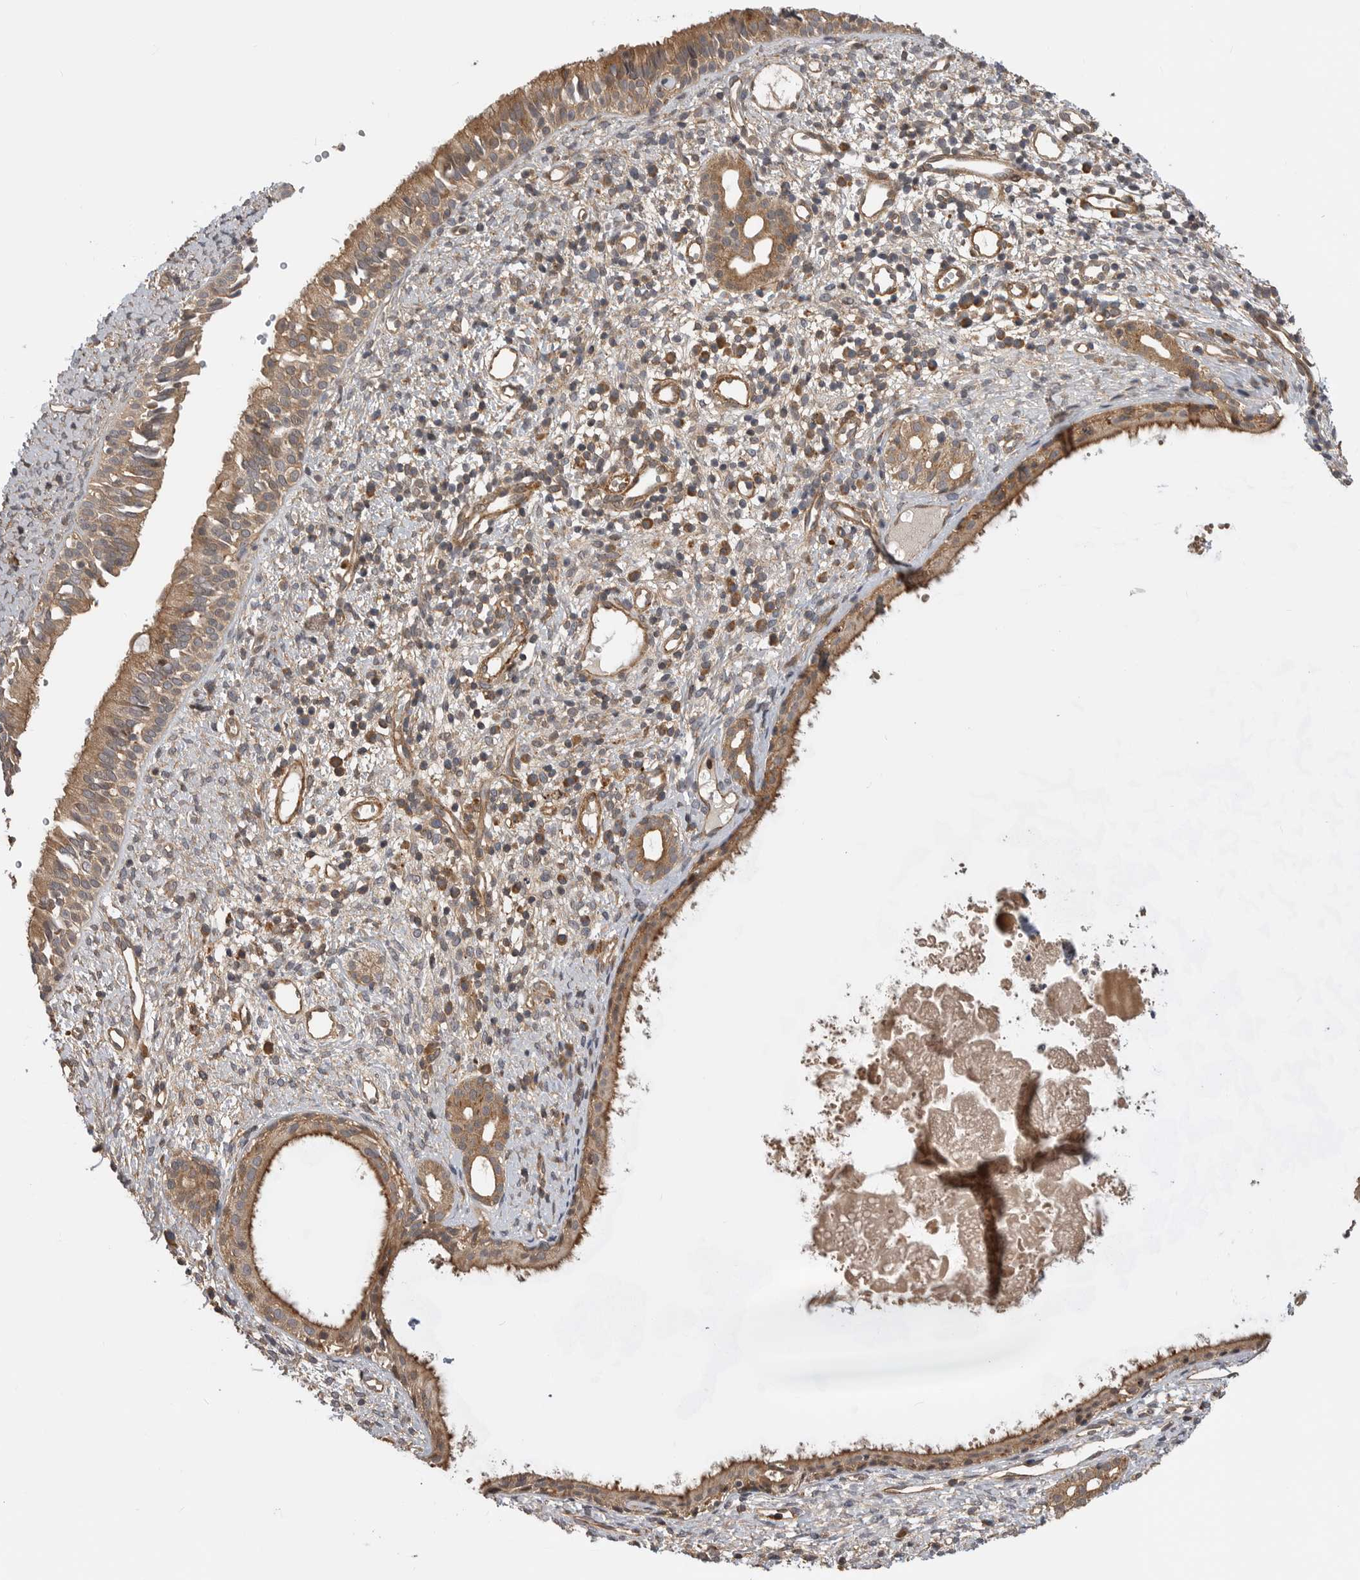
{"staining": {"intensity": "moderate", "quantity": ">75%", "location": "cytoplasmic/membranous"}, "tissue": "nasopharynx", "cell_type": "Respiratory epithelial cells", "image_type": "normal", "snomed": [{"axis": "morphology", "description": "Normal tissue, NOS"}, {"axis": "topography", "description": "Nasopharynx"}], "caption": "Approximately >75% of respiratory epithelial cells in benign human nasopharynx reveal moderate cytoplasmic/membranous protein staining as visualized by brown immunohistochemical staining.", "gene": "TRIM56", "patient": {"sex": "male", "age": 22}}